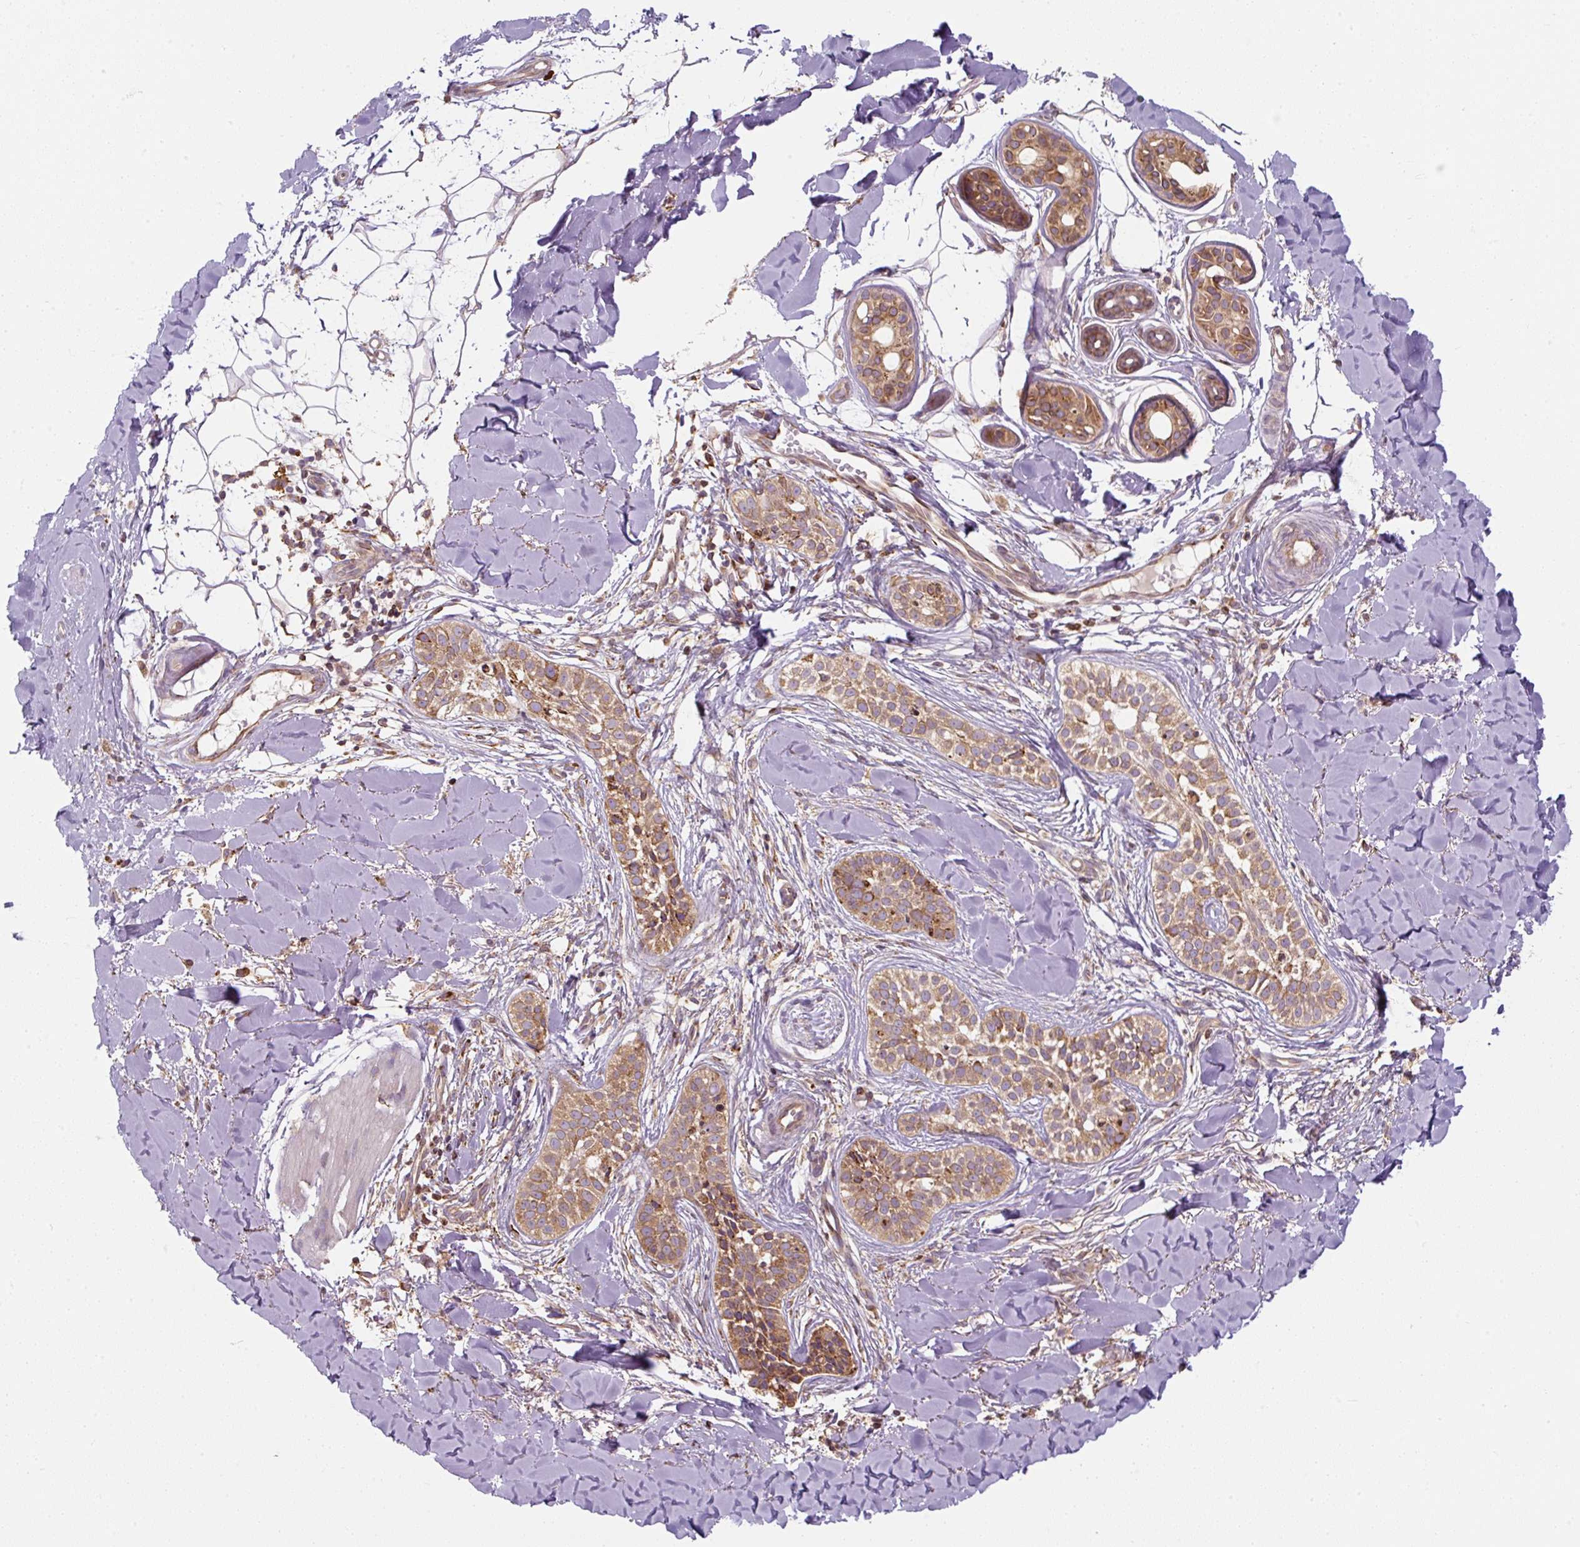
{"staining": {"intensity": "moderate", "quantity": ">75%", "location": "cytoplasmic/membranous"}, "tissue": "skin cancer", "cell_type": "Tumor cells", "image_type": "cancer", "snomed": [{"axis": "morphology", "description": "Basal cell carcinoma"}, {"axis": "topography", "description": "Skin"}], "caption": "A brown stain labels moderate cytoplasmic/membranous expression of a protein in human skin cancer tumor cells.", "gene": "PRKCSH", "patient": {"sex": "male", "age": 52}}